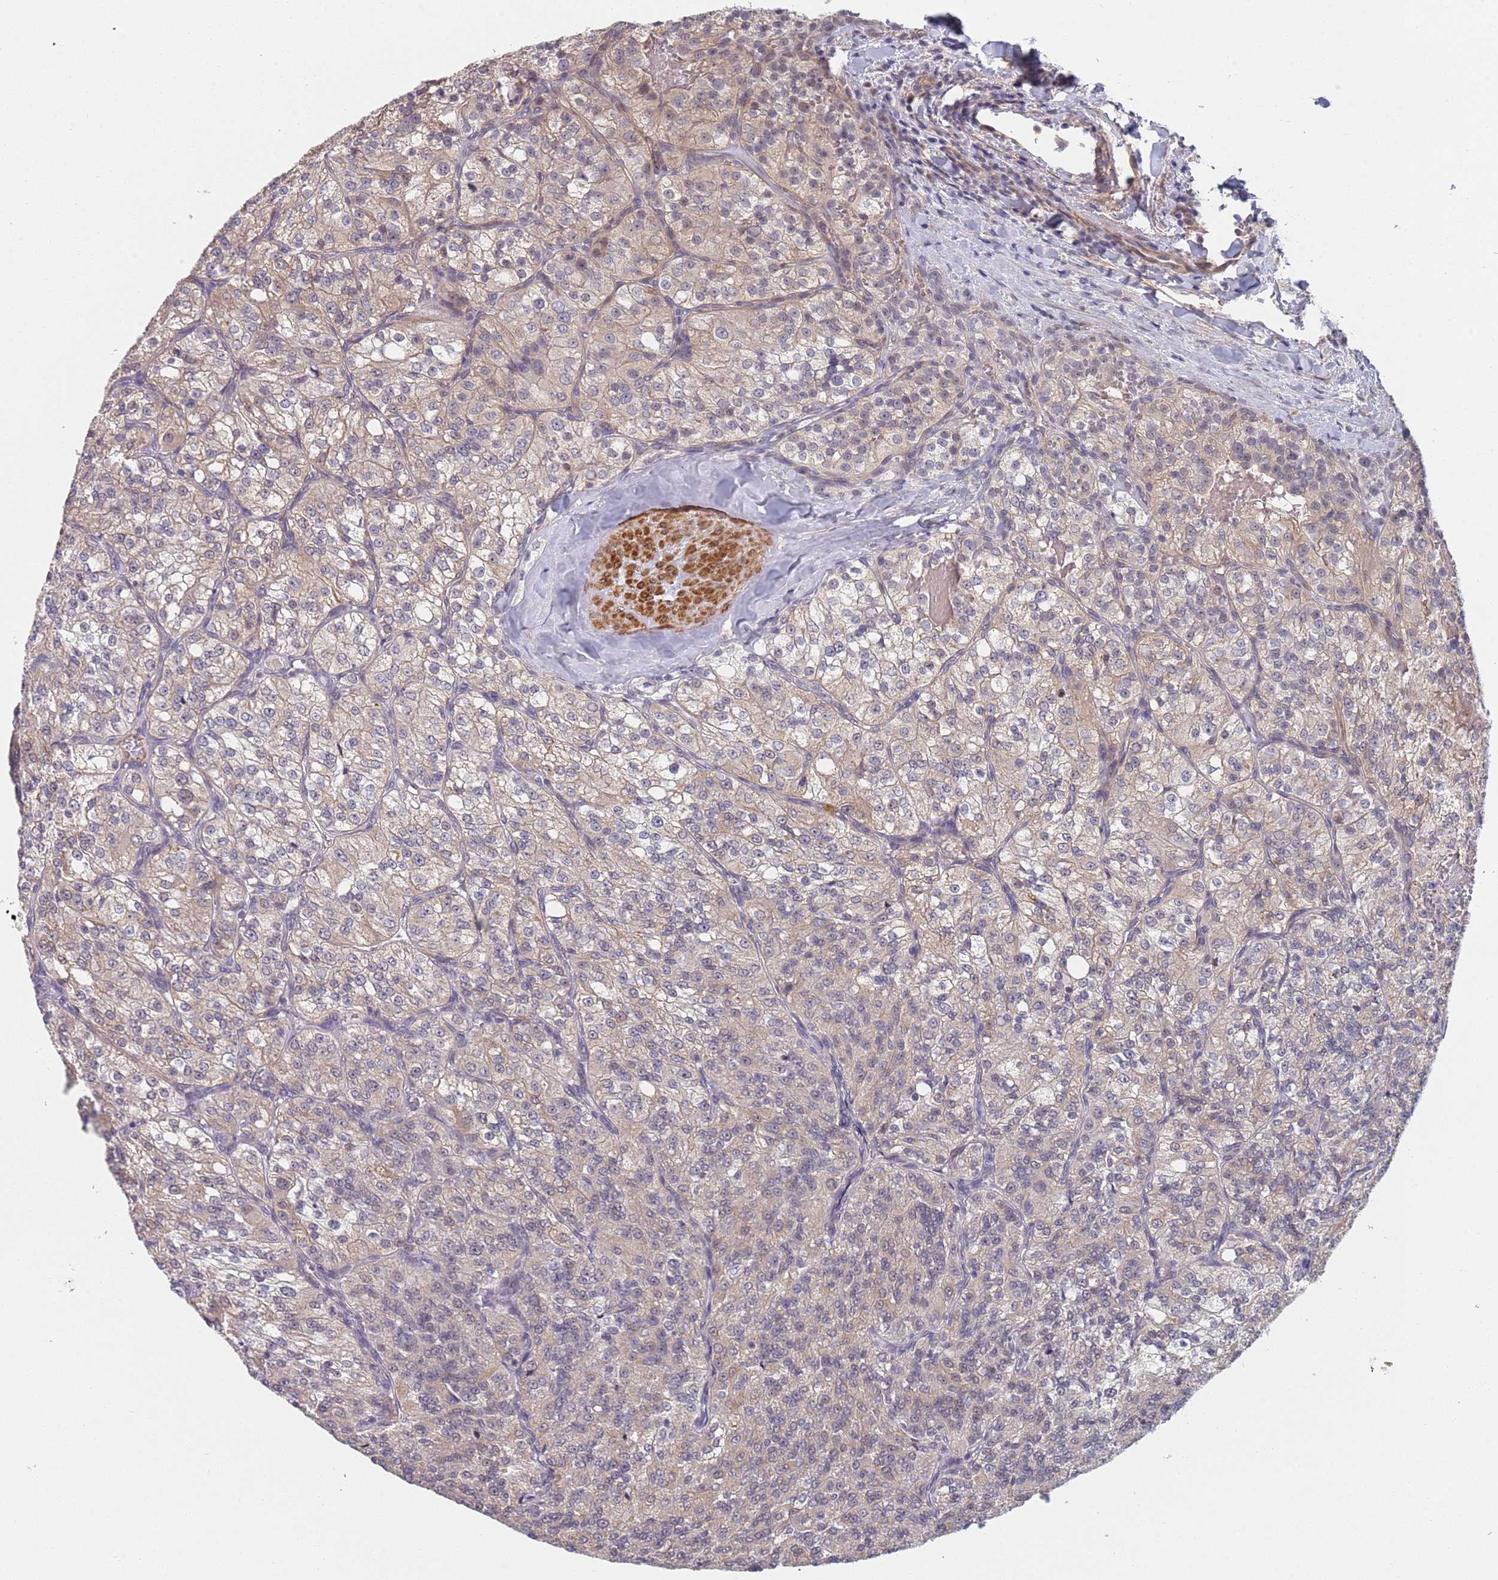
{"staining": {"intensity": "weak", "quantity": "<25%", "location": "cytoplasmic/membranous"}, "tissue": "renal cancer", "cell_type": "Tumor cells", "image_type": "cancer", "snomed": [{"axis": "morphology", "description": "Adenocarcinoma, NOS"}, {"axis": "topography", "description": "Kidney"}], "caption": "IHC photomicrograph of neoplastic tissue: renal cancer (adenocarcinoma) stained with DAB (3,3'-diaminobenzidine) displays no significant protein expression in tumor cells.", "gene": "B4GALT4", "patient": {"sex": "female", "age": 63}}